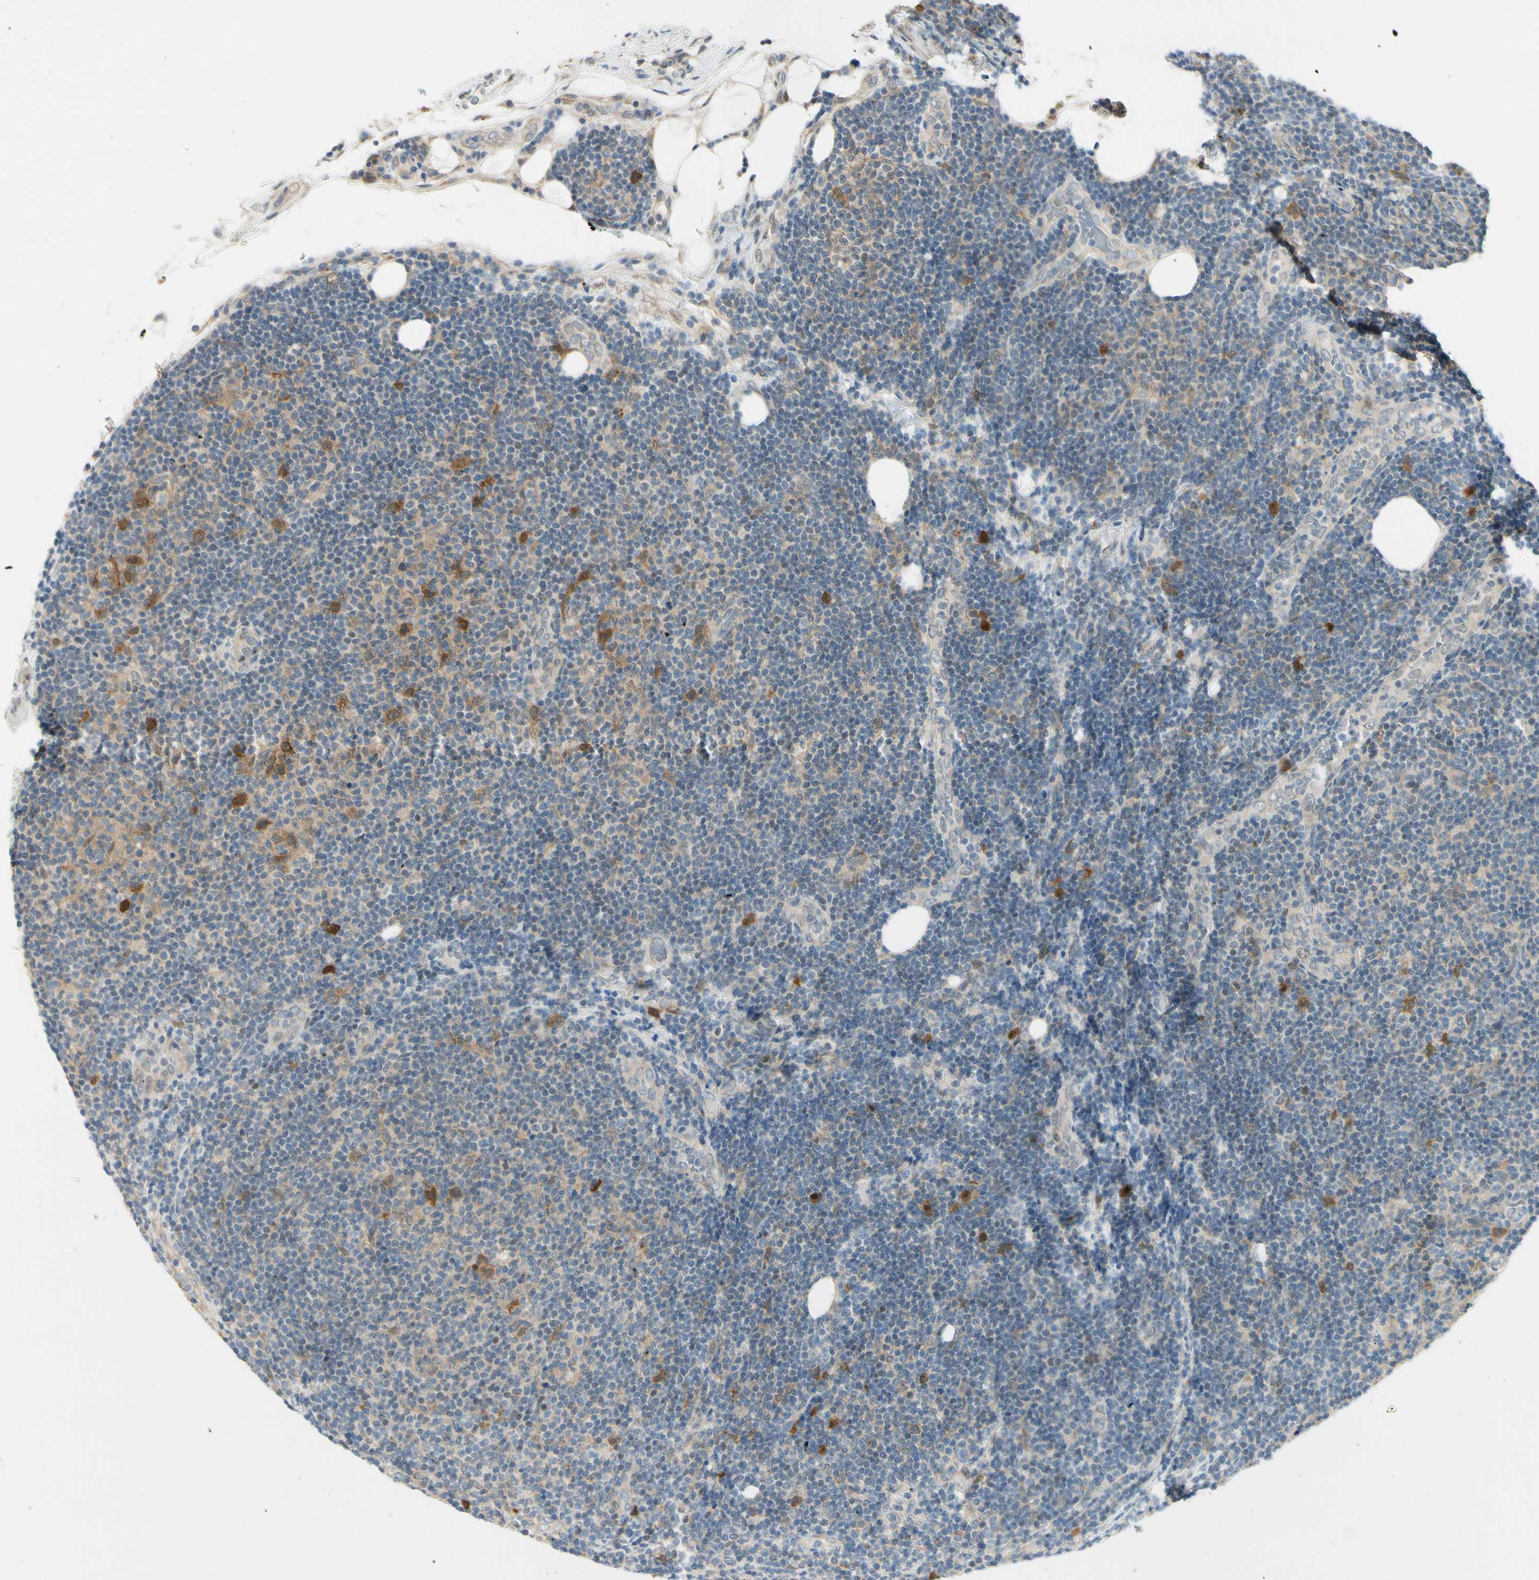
{"staining": {"intensity": "moderate", "quantity": "<25%", "location": "cytoplasmic/membranous"}, "tissue": "lymphoma", "cell_type": "Tumor cells", "image_type": "cancer", "snomed": [{"axis": "morphology", "description": "Malignant lymphoma, non-Hodgkin's type, Low grade"}, {"axis": "topography", "description": "Lymph node"}], "caption": "Protein expression analysis of malignant lymphoma, non-Hodgkin's type (low-grade) exhibits moderate cytoplasmic/membranous staining in about <25% of tumor cells.", "gene": "PTTG1", "patient": {"sex": "male", "age": 83}}